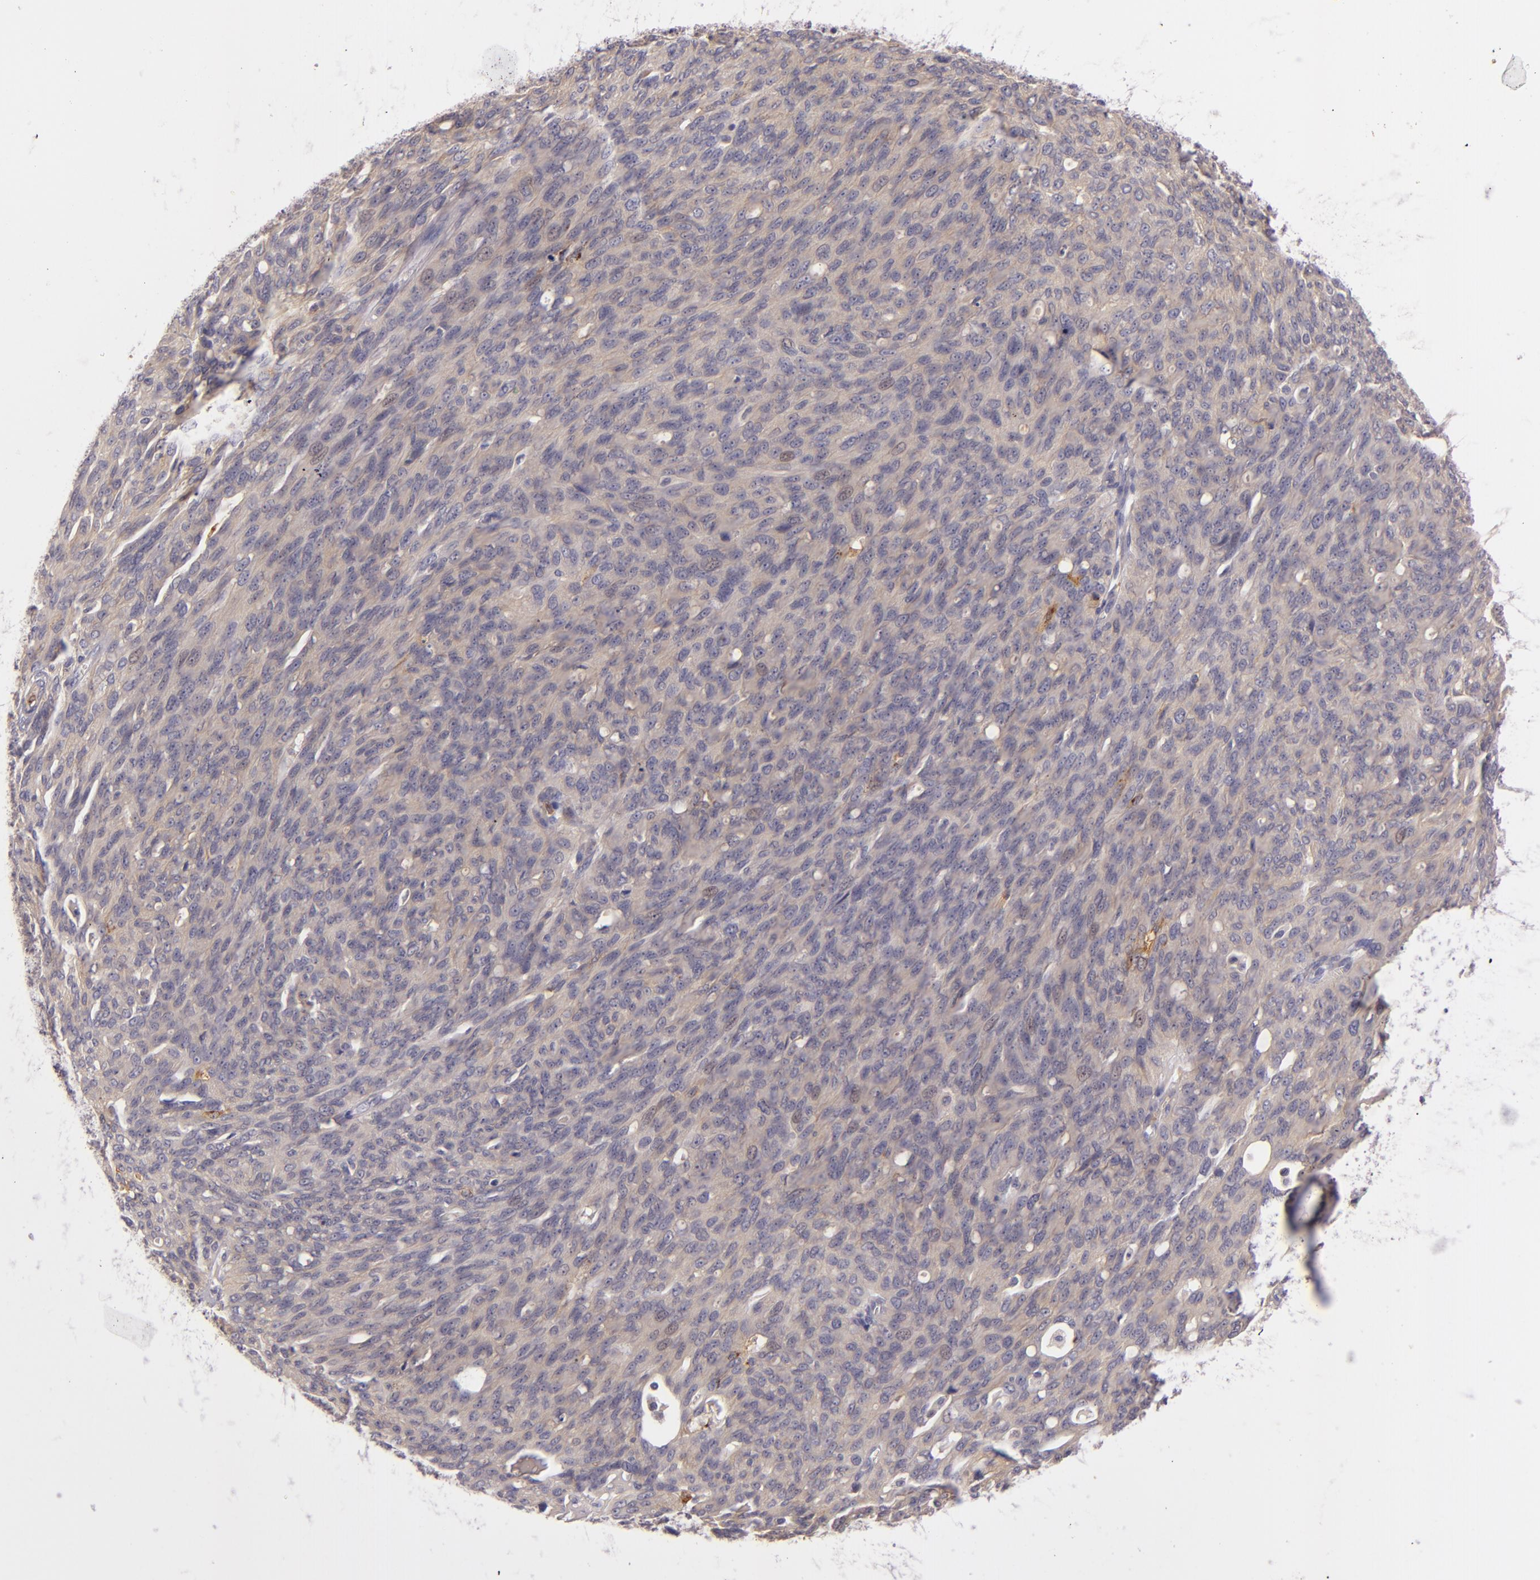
{"staining": {"intensity": "weak", "quantity": "25%-75%", "location": "cytoplasmic/membranous"}, "tissue": "ovarian cancer", "cell_type": "Tumor cells", "image_type": "cancer", "snomed": [{"axis": "morphology", "description": "Carcinoma, endometroid"}, {"axis": "topography", "description": "Ovary"}], "caption": "There is low levels of weak cytoplasmic/membranous staining in tumor cells of endometroid carcinoma (ovarian), as demonstrated by immunohistochemical staining (brown color).", "gene": "CD83", "patient": {"sex": "female", "age": 60}}